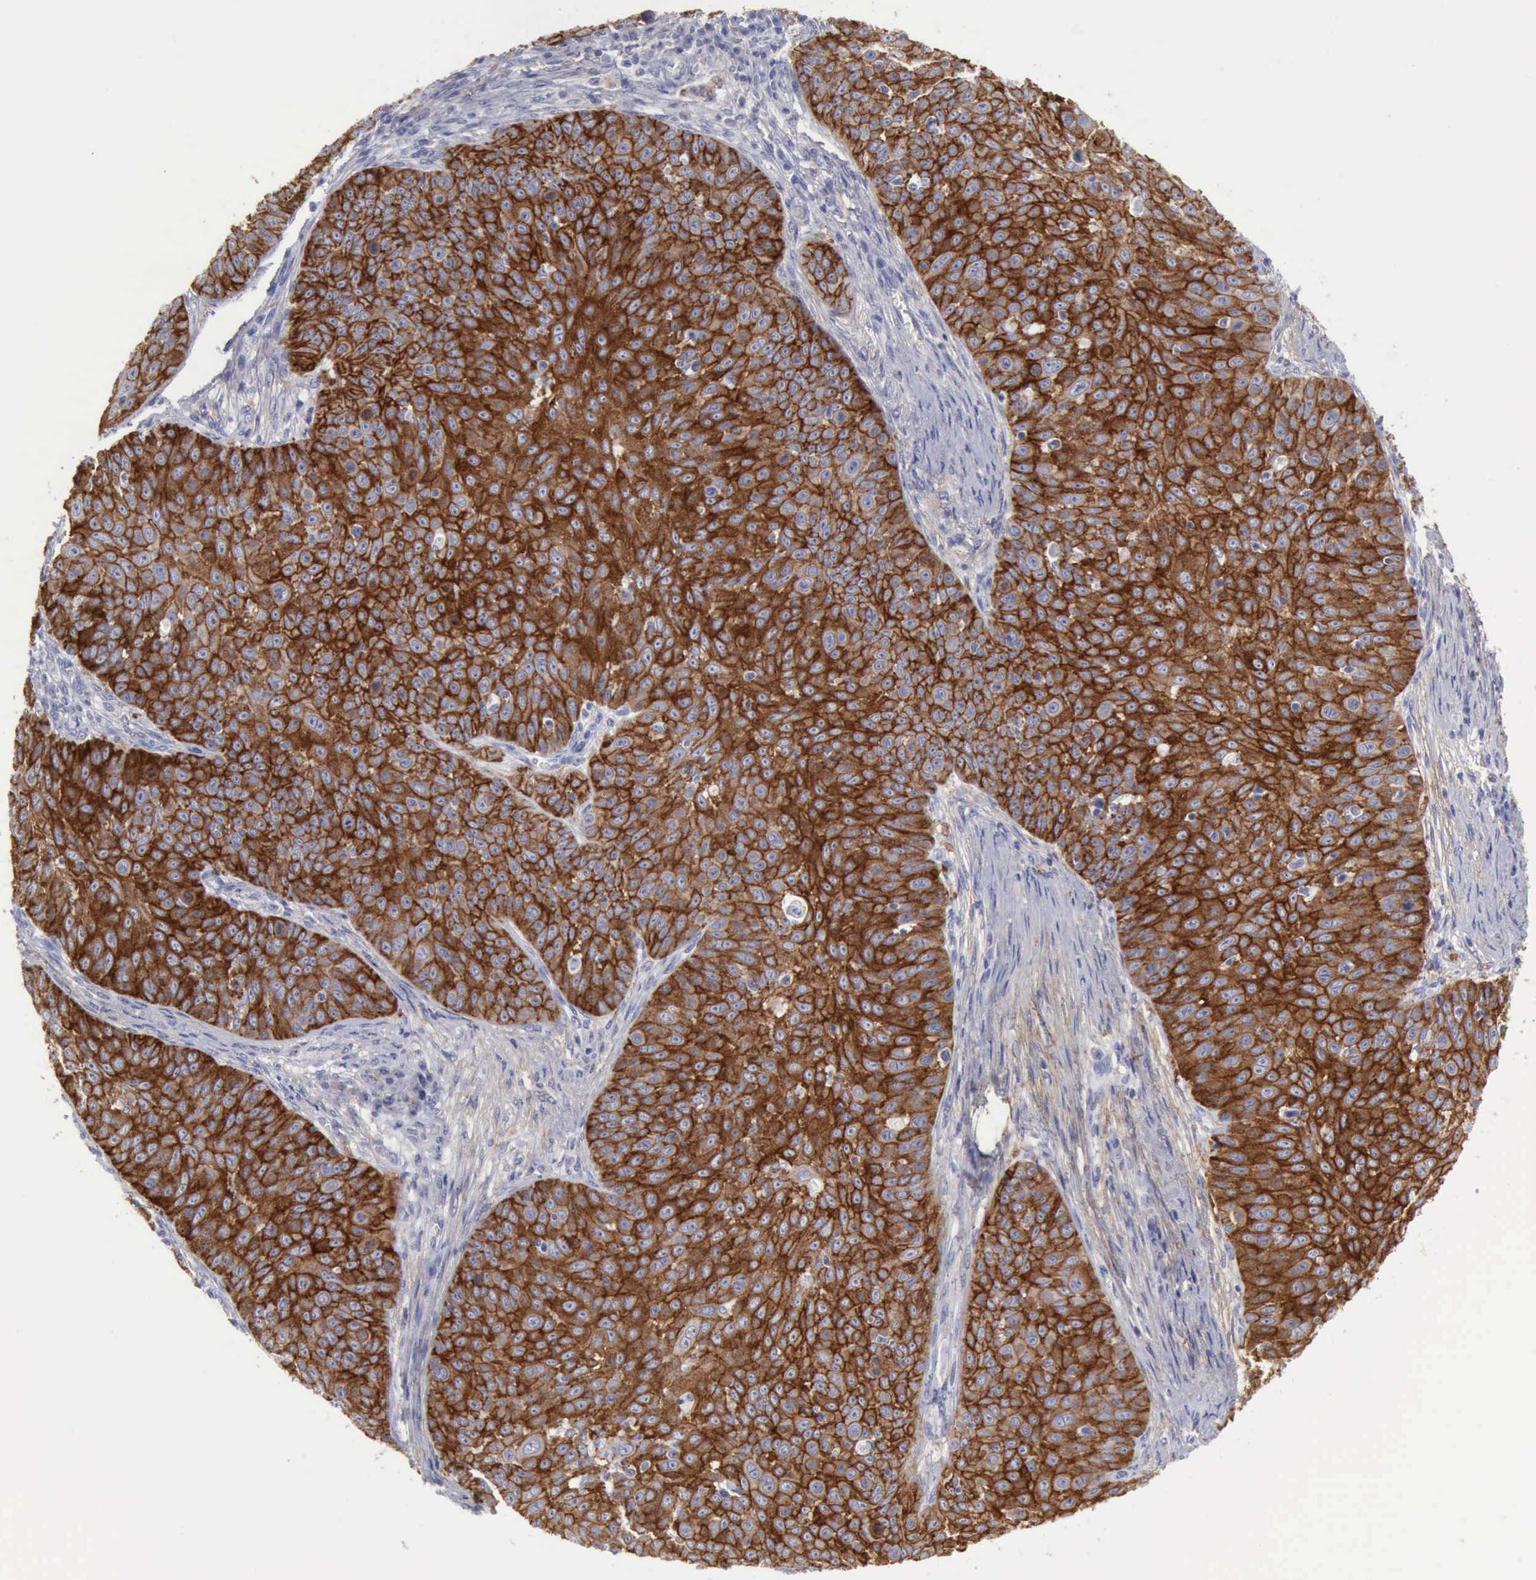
{"staining": {"intensity": "strong", "quantity": ">75%", "location": "cytoplasmic/membranous"}, "tissue": "skin cancer", "cell_type": "Tumor cells", "image_type": "cancer", "snomed": [{"axis": "morphology", "description": "Squamous cell carcinoma, NOS"}, {"axis": "topography", "description": "Skin"}], "caption": "Immunohistochemistry (IHC) (DAB) staining of human squamous cell carcinoma (skin) exhibits strong cytoplasmic/membranous protein staining in approximately >75% of tumor cells.", "gene": "TFRC", "patient": {"sex": "male", "age": 82}}